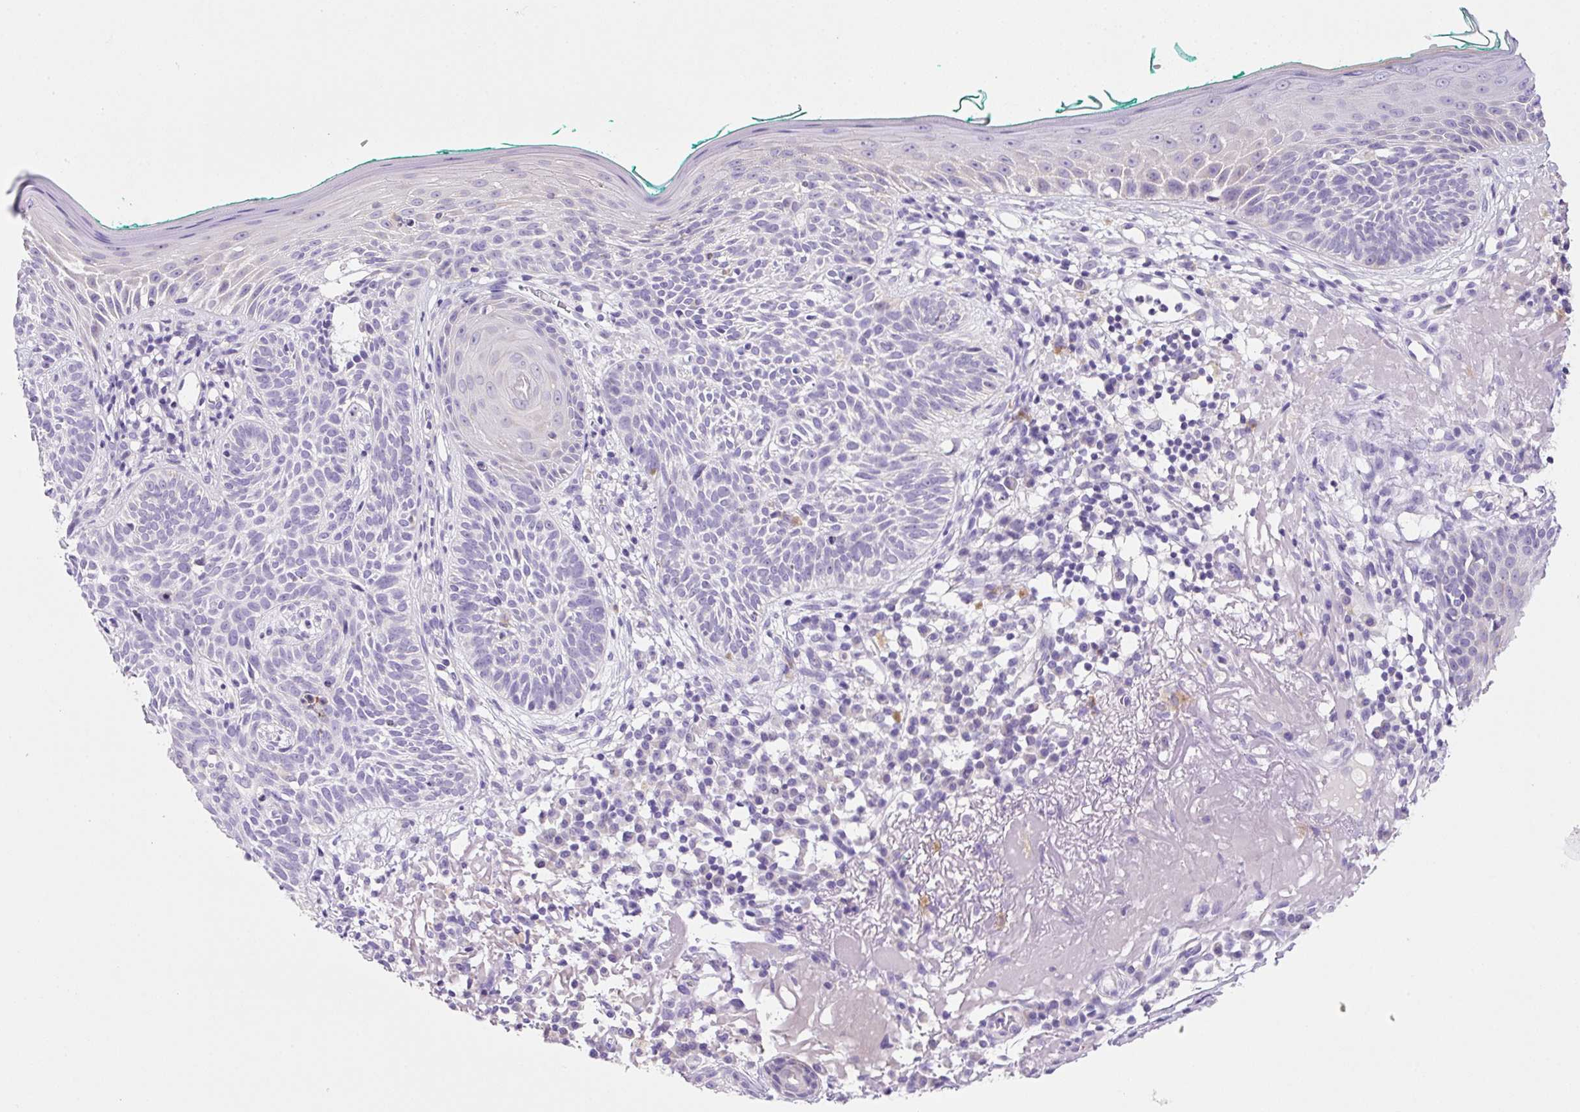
{"staining": {"intensity": "negative", "quantity": "none", "location": "none"}, "tissue": "skin cancer", "cell_type": "Tumor cells", "image_type": "cancer", "snomed": [{"axis": "morphology", "description": "Basal cell carcinoma"}, {"axis": "topography", "description": "Skin"}], "caption": "There is no significant staining in tumor cells of skin basal cell carcinoma.", "gene": "NDST3", "patient": {"sex": "male", "age": 68}}